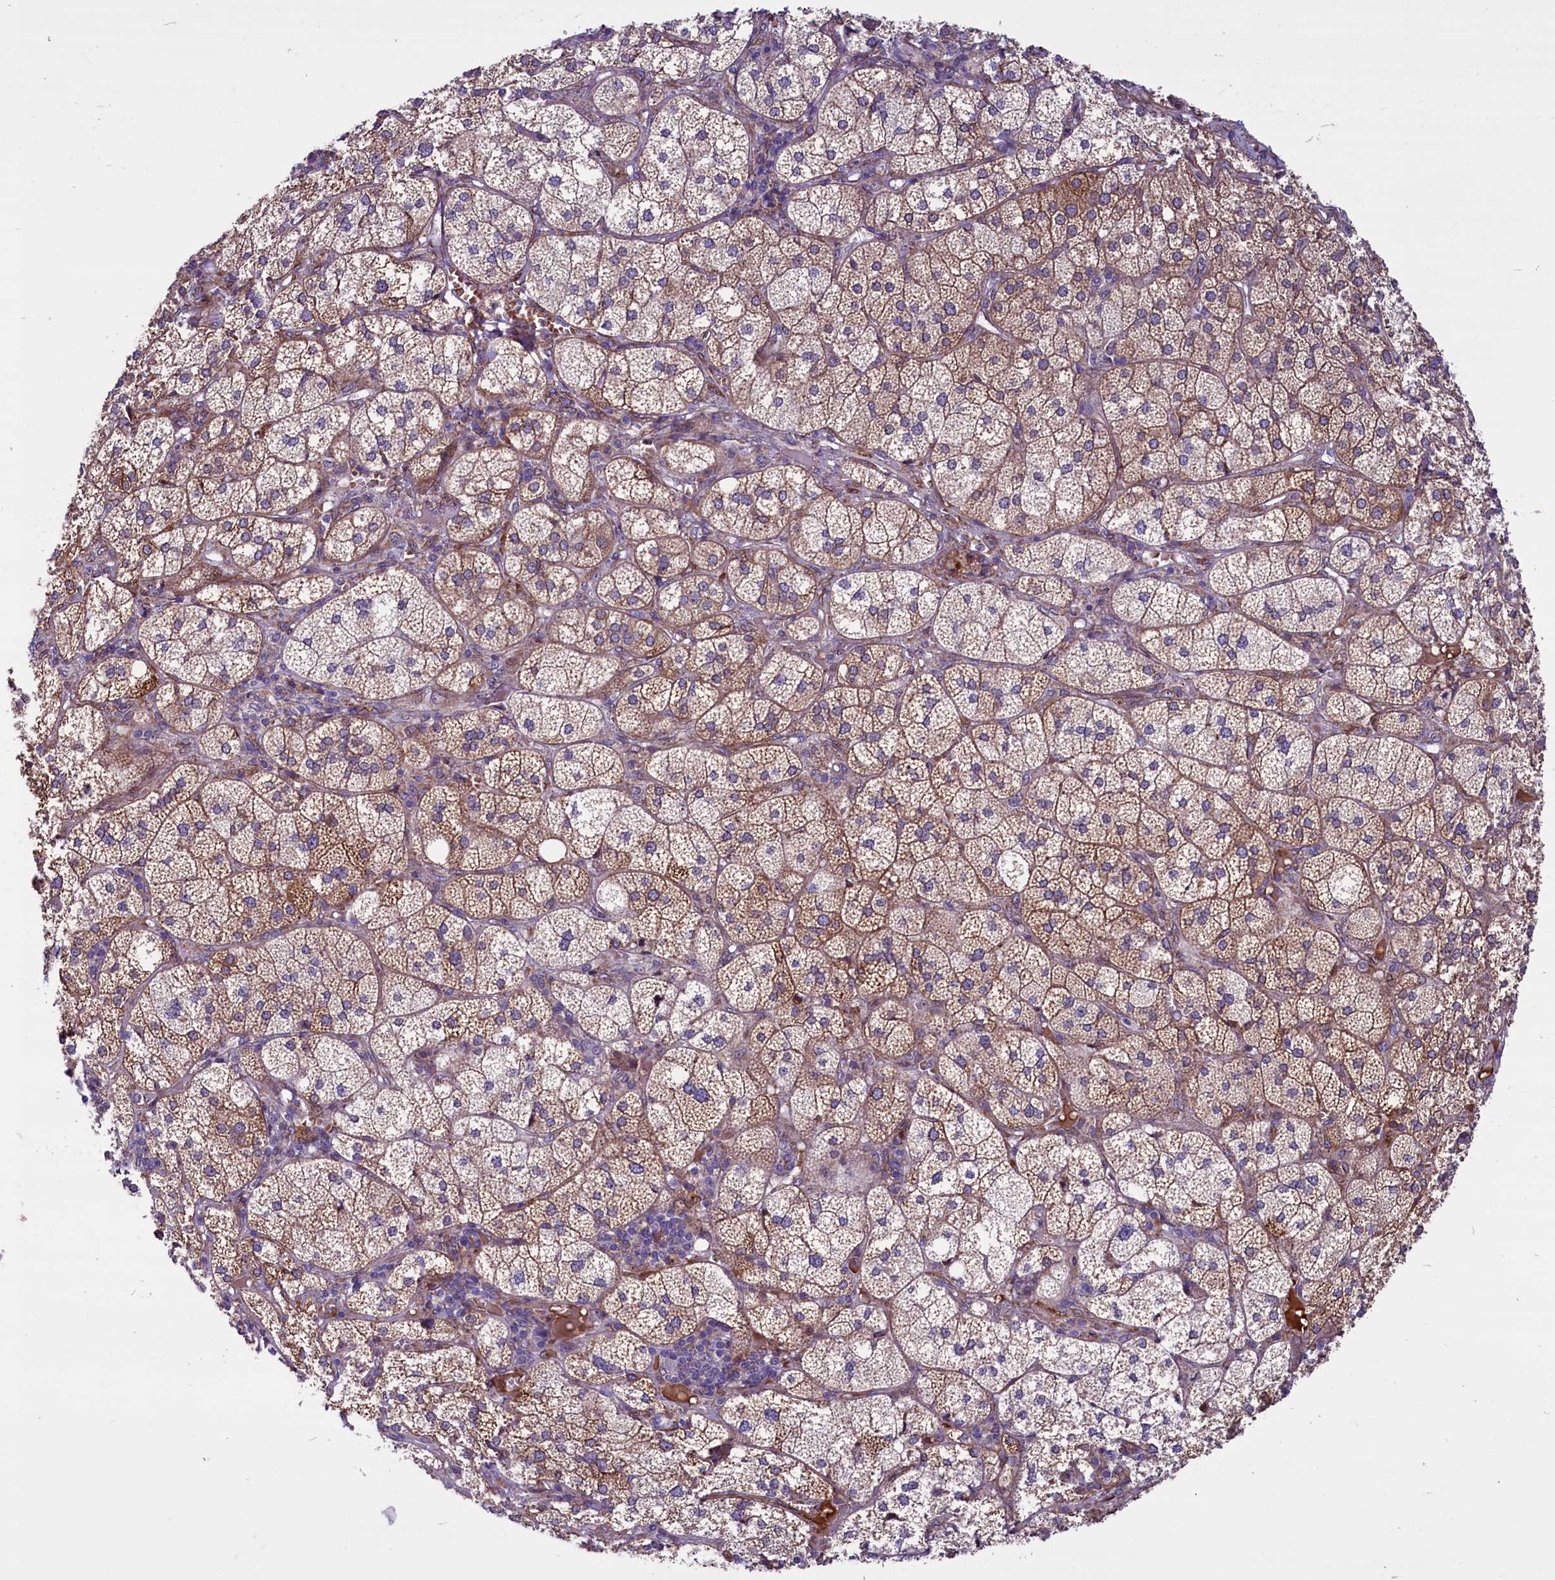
{"staining": {"intensity": "strong", "quantity": "25%-75%", "location": "cytoplasmic/membranous"}, "tissue": "adrenal gland", "cell_type": "Glandular cells", "image_type": "normal", "snomed": [{"axis": "morphology", "description": "Normal tissue, NOS"}, {"axis": "topography", "description": "Adrenal gland"}], "caption": "A high amount of strong cytoplasmic/membranous positivity is identified in approximately 25%-75% of glandular cells in unremarkable adrenal gland.", "gene": "MIEF2", "patient": {"sex": "female", "age": 61}}